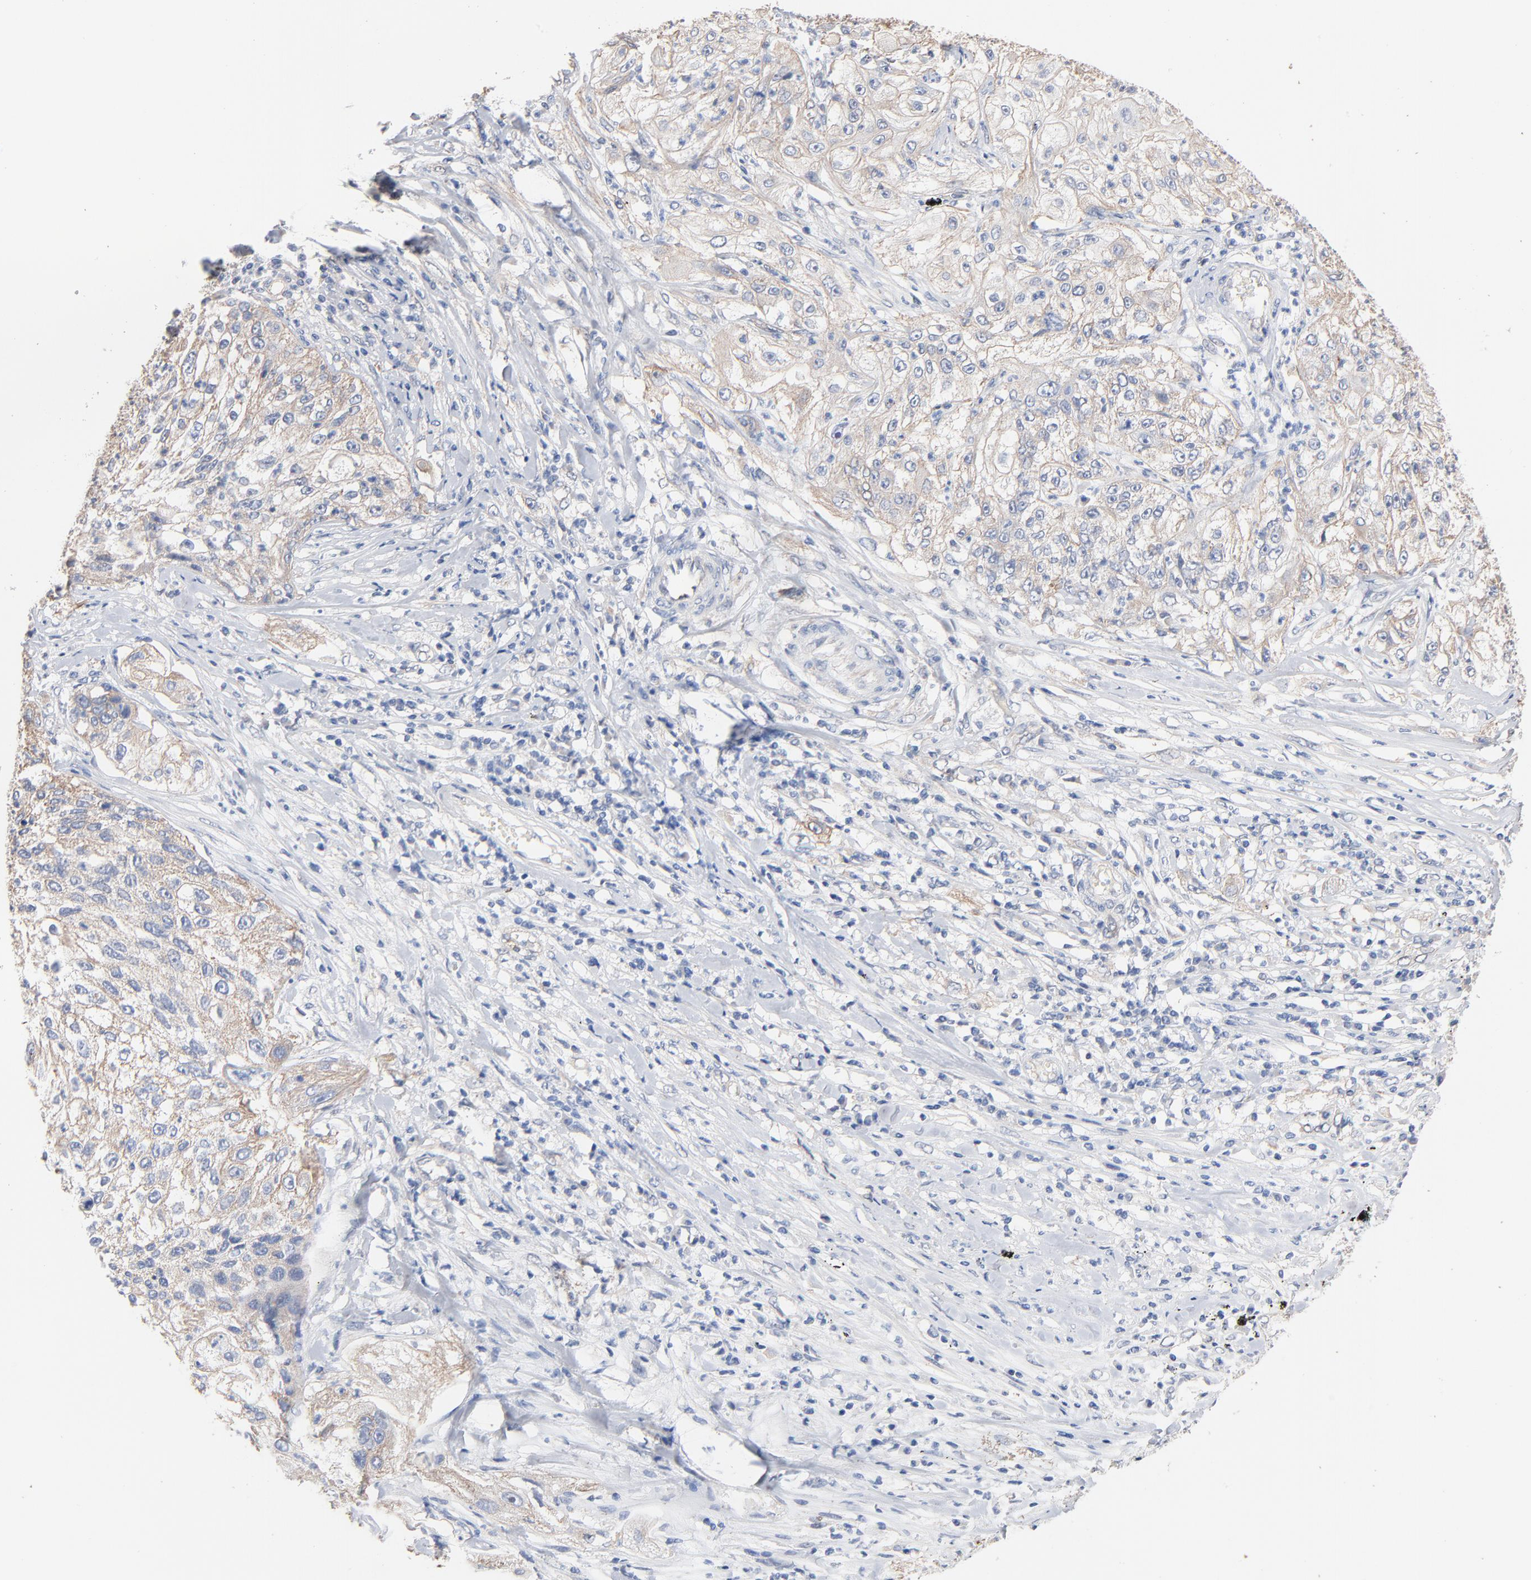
{"staining": {"intensity": "weak", "quantity": "<25%", "location": "cytoplasmic/membranous"}, "tissue": "lung cancer", "cell_type": "Tumor cells", "image_type": "cancer", "snomed": [{"axis": "morphology", "description": "Inflammation, NOS"}, {"axis": "morphology", "description": "Squamous cell carcinoma, NOS"}, {"axis": "topography", "description": "Lymph node"}, {"axis": "topography", "description": "Soft tissue"}, {"axis": "topography", "description": "Lung"}], "caption": "Immunohistochemistry (IHC) of squamous cell carcinoma (lung) demonstrates no expression in tumor cells.", "gene": "ABCD4", "patient": {"sex": "male", "age": 66}}